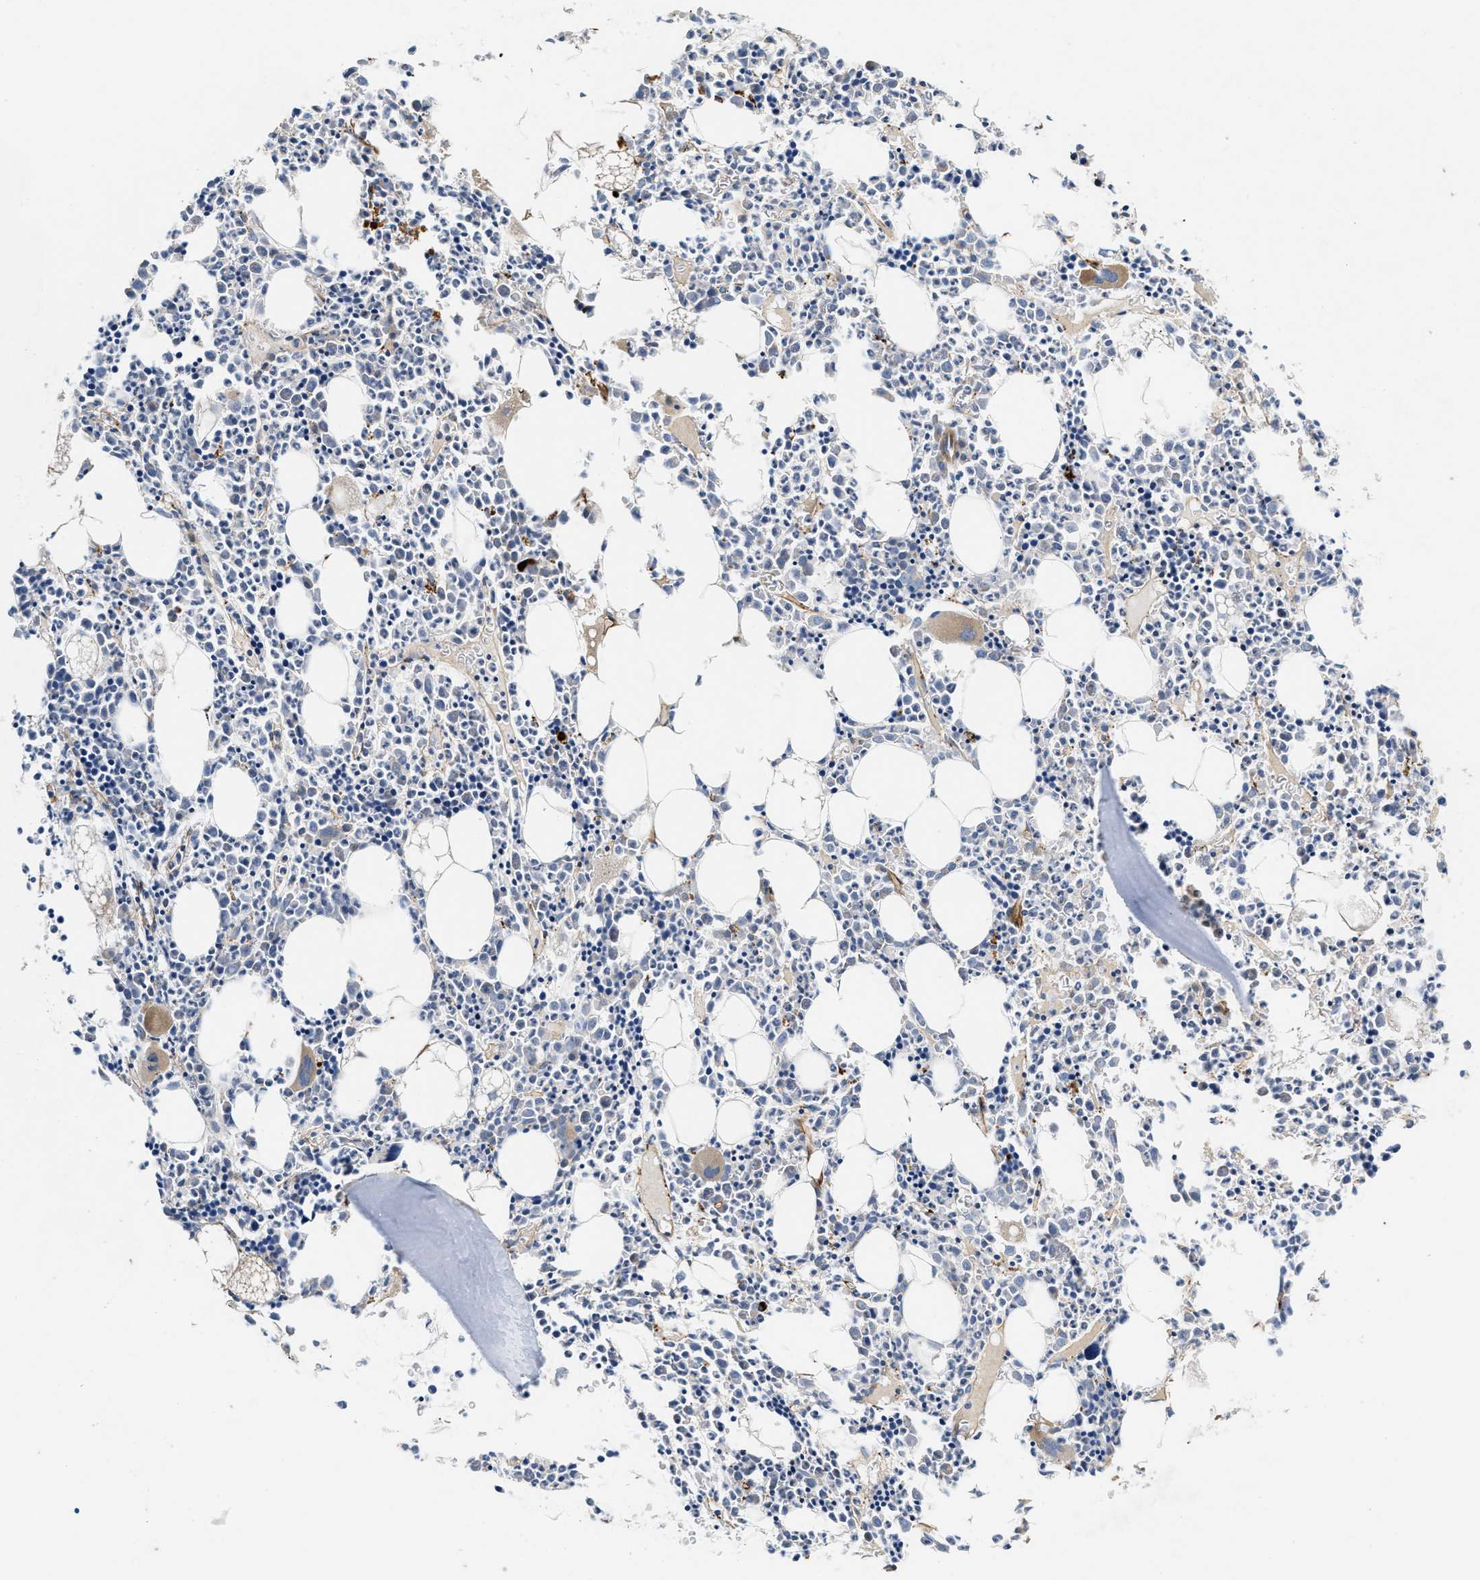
{"staining": {"intensity": "moderate", "quantity": "25%-75%", "location": "cytoplasmic/membranous"}, "tissue": "bone marrow", "cell_type": "Hematopoietic cells", "image_type": "normal", "snomed": [{"axis": "morphology", "description": "Normal tissue, NOS"}, {"axis": "morphology", "description": "Inflammation, NOS"}, {"axis": "topography", "description": "Bone marrow"}], "caption": "Immunohistochemistry histopathology image of normal bone marrow stained for a protein (brown), which displays medium levels of moderate cytoplasmic/membranous expression in approximately 25%-75% of hematopoietic cells.", "gene": "NME6", "patient": {"sex": "female", "age": 40}}